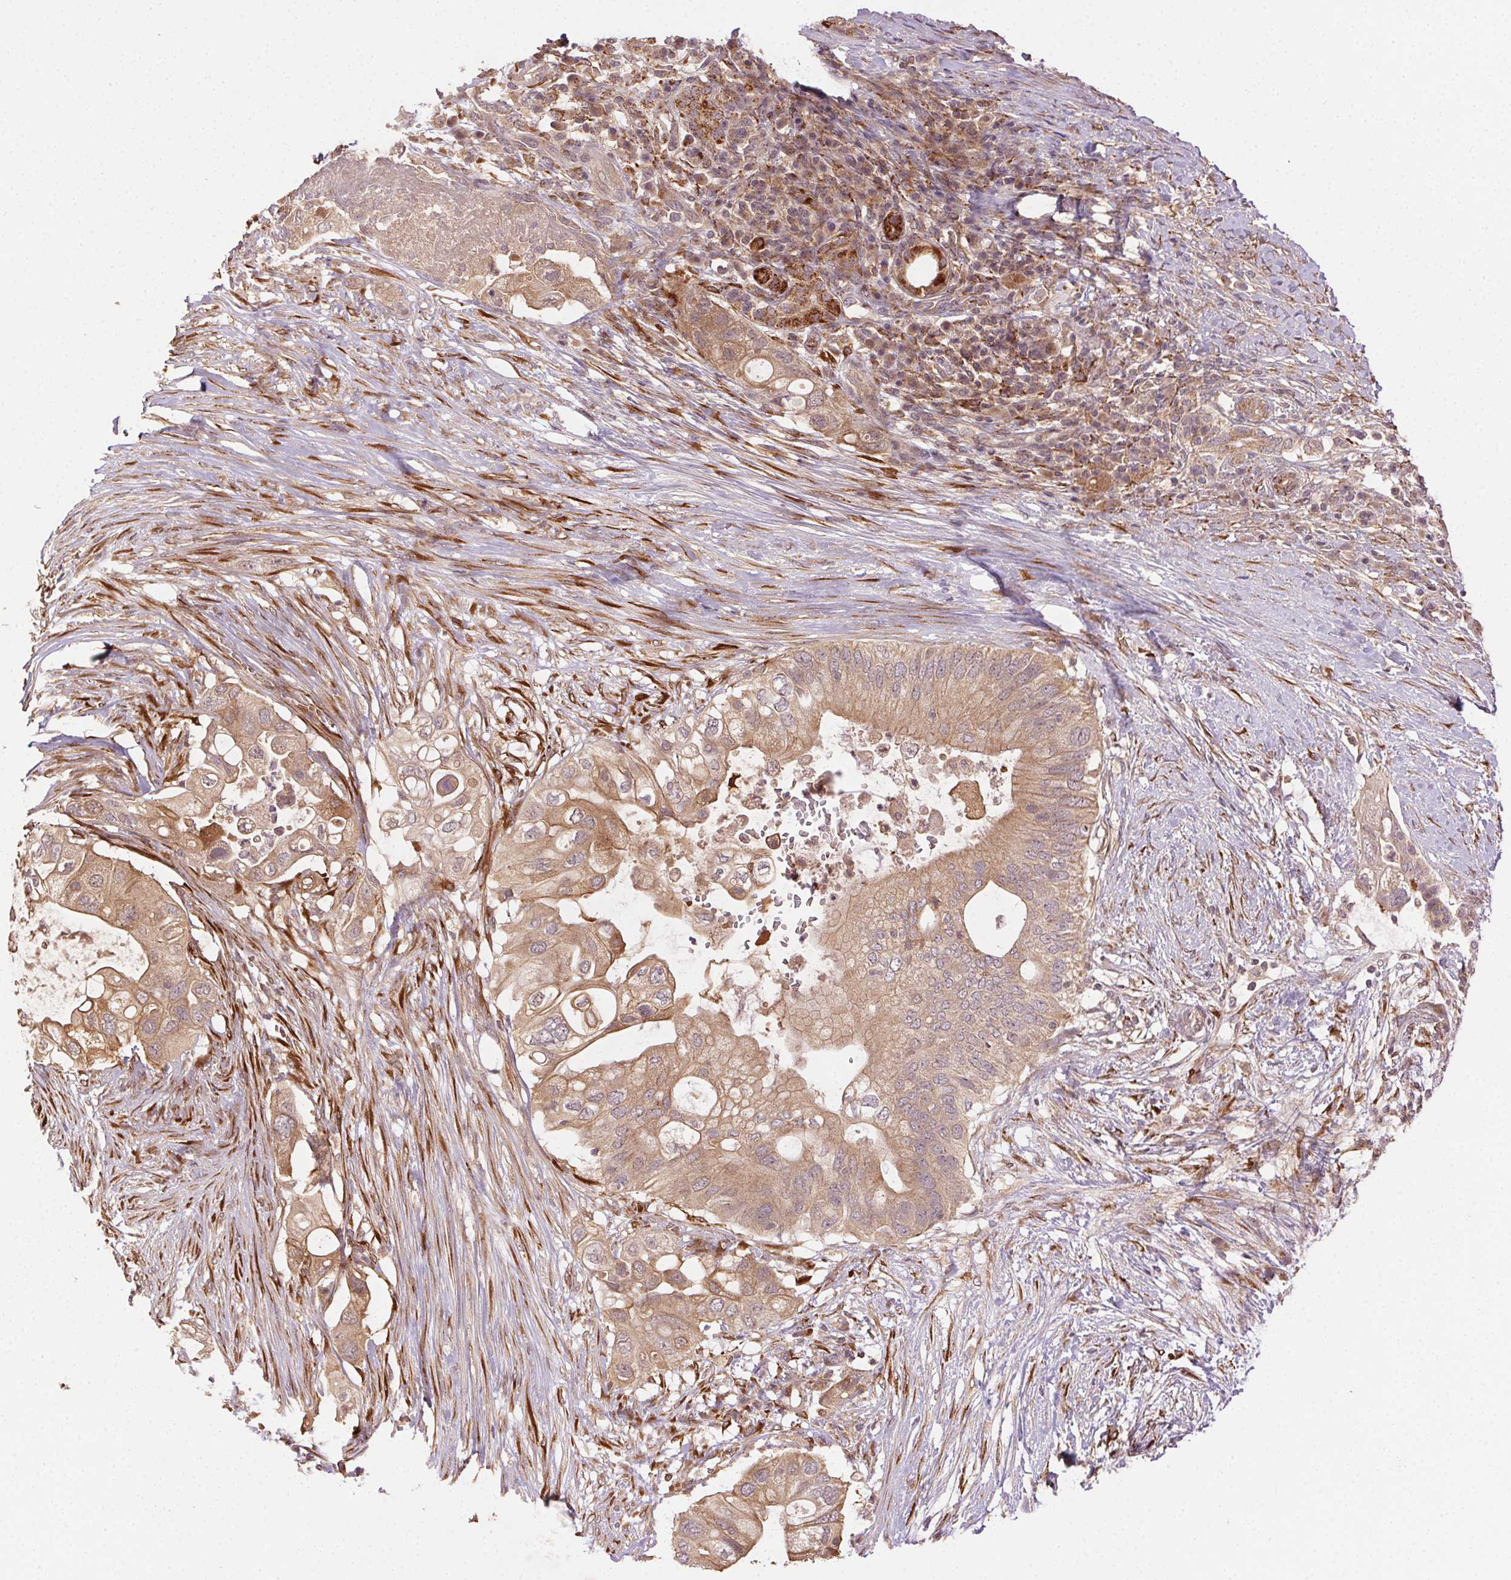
{"staining": {"intensity": "moderate", "quantity": ">75%", "location": "cytoplasmic/membranous"}, "tissue": "pancreatic cancer", "cell_type": "Tumor cells", "image_type": "cancer", "snomed": [{"axis": "morphology", "description": "Adenocarcinoma, NOS"}, {"axis": "topography", "description": "Pancreas"}], "caption": "IHC of human pancreatic cancer exhibits medium levels of moderate cytoplasmic/membranous expression in about >75% of tumor cells. (Brightfield microscopy of DAB IHC at high magnification).", "gene": "KLHL15", "patient": {"sex": "female", "age": 72}}